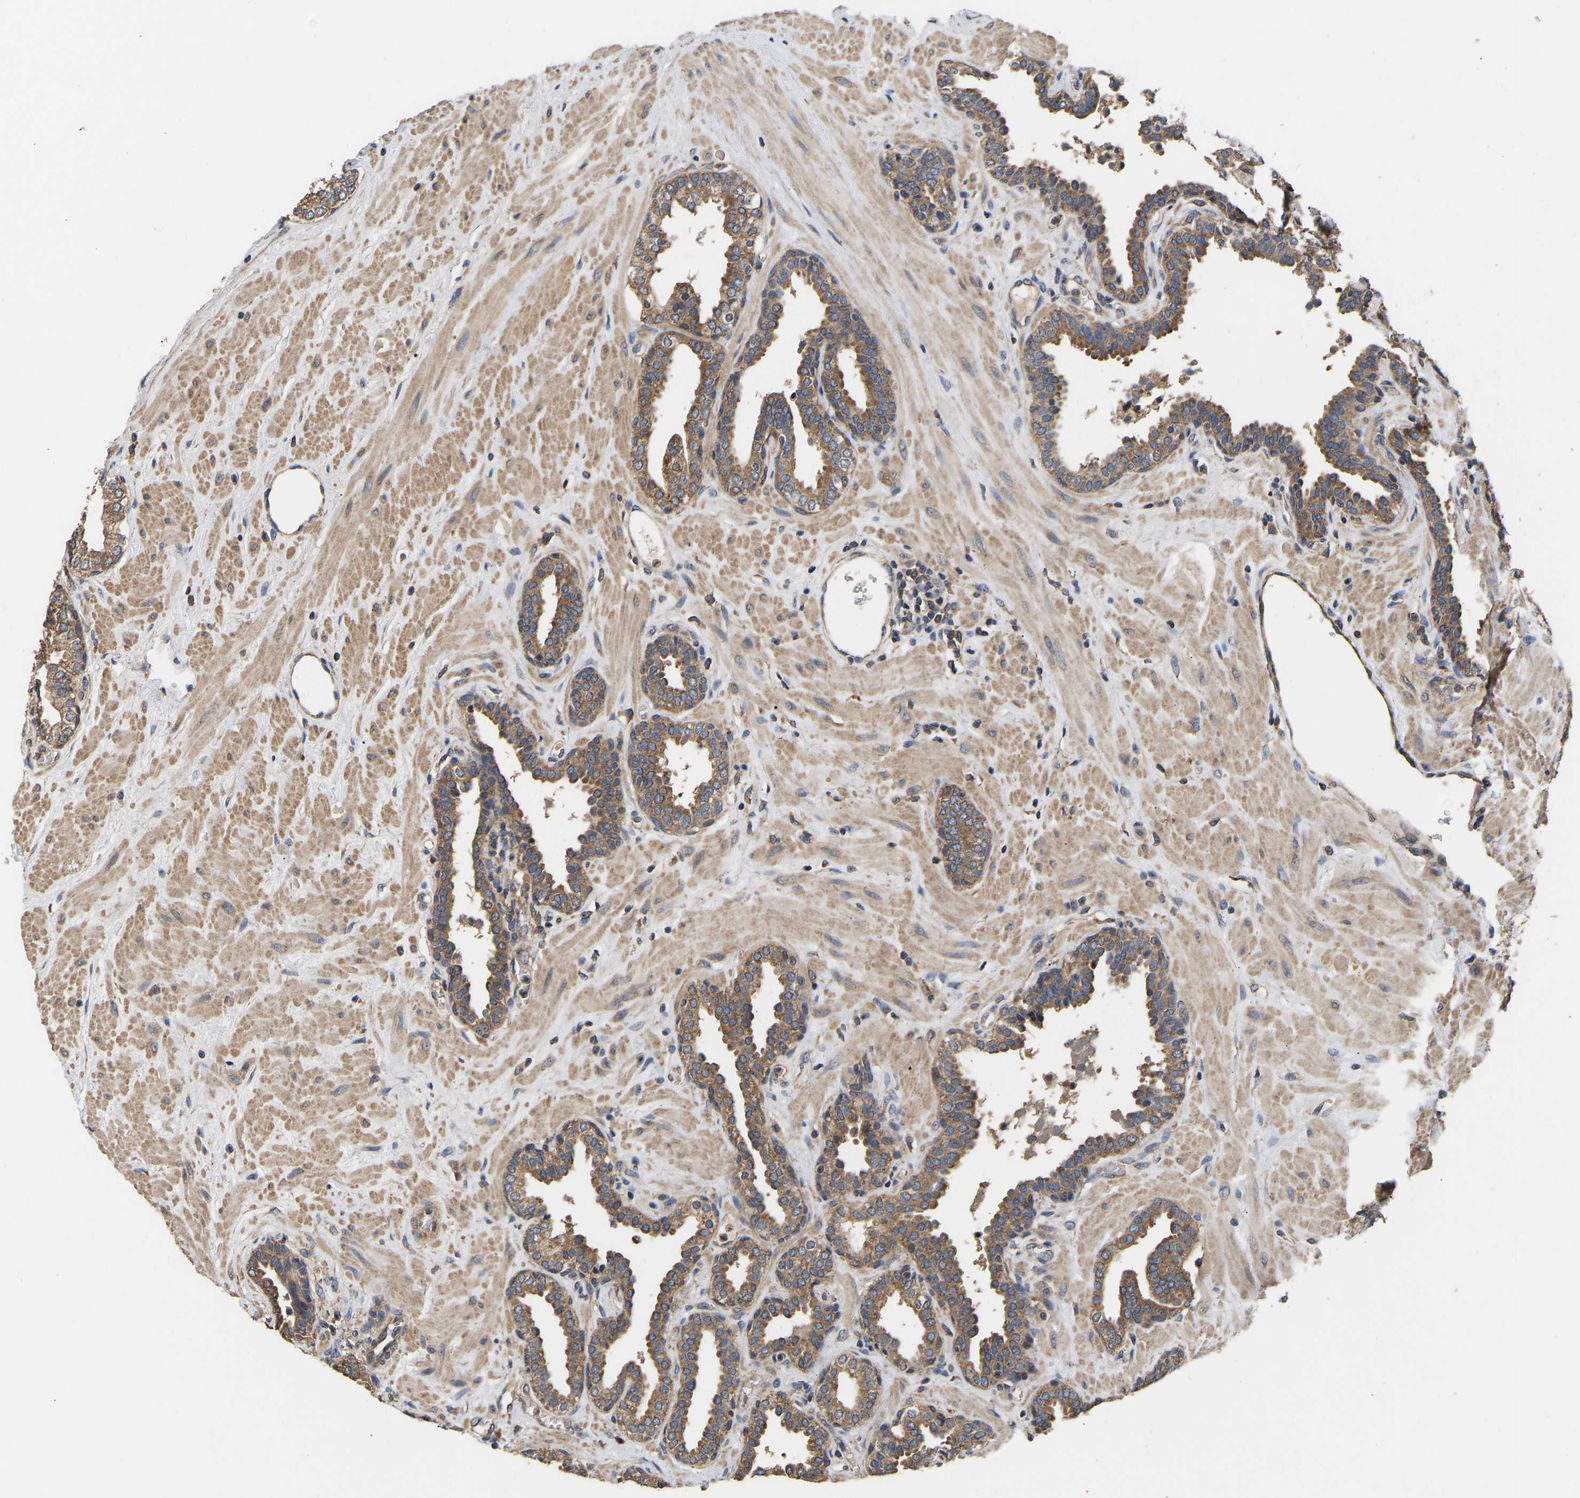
{"staining": {"intensity": "moderate", "quantity": ">75%", "location": "cytoplasmic/membranous"}, "tissue": "prostate", "cell_type": "Glandular cells", "image_type": "normal", "snomed": [{"axis": "morphology", "description": "Normal tissue, NOS"}, {"axis": "topography", "description": "Prostate"}], "caption": "This micrograph displays IHC staining of normal prostate, with medium moderate cytoplasmic/membranous expression in about >75% of glandular cells.", "gene": "AIMP2", "patient": {"sex": "male", "age": 51}}